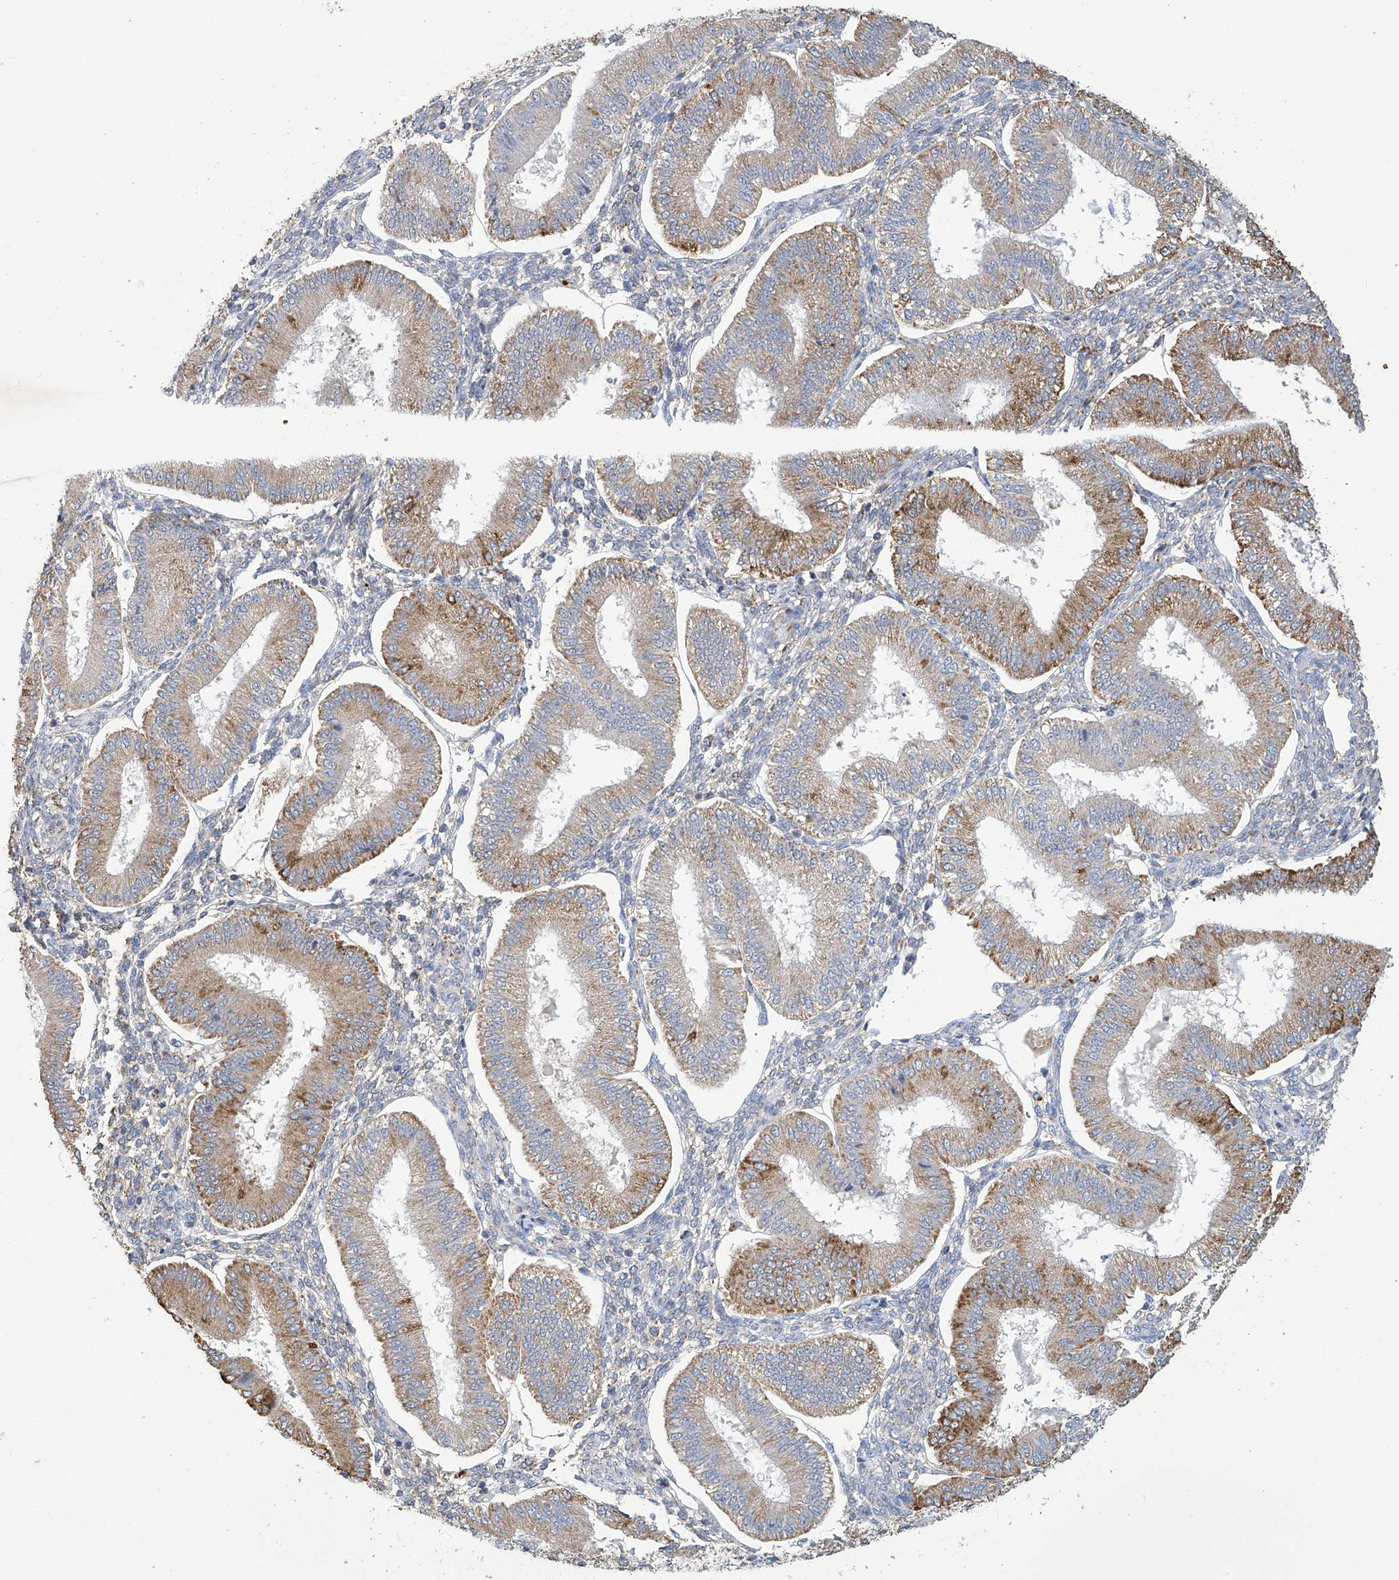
{"staining": {"intensity": "negative", "quantity": "none", "location": "none"}, "tissue": "endometrium", "cell_type": "Cells in endometrial stroma", "image_type": "normal", "snomed": [{"axis": "morphology", "description": "Normal tissue, NOS"}, {"axis": "topography", "description": "Endometrium"}], "caption": "Benign endometrium was stained to show a protein in brown. There is no significant positivity in cells in endometrial stroma.", "gene": "OGT", "patient": {"sex": "female", "age": 39}}